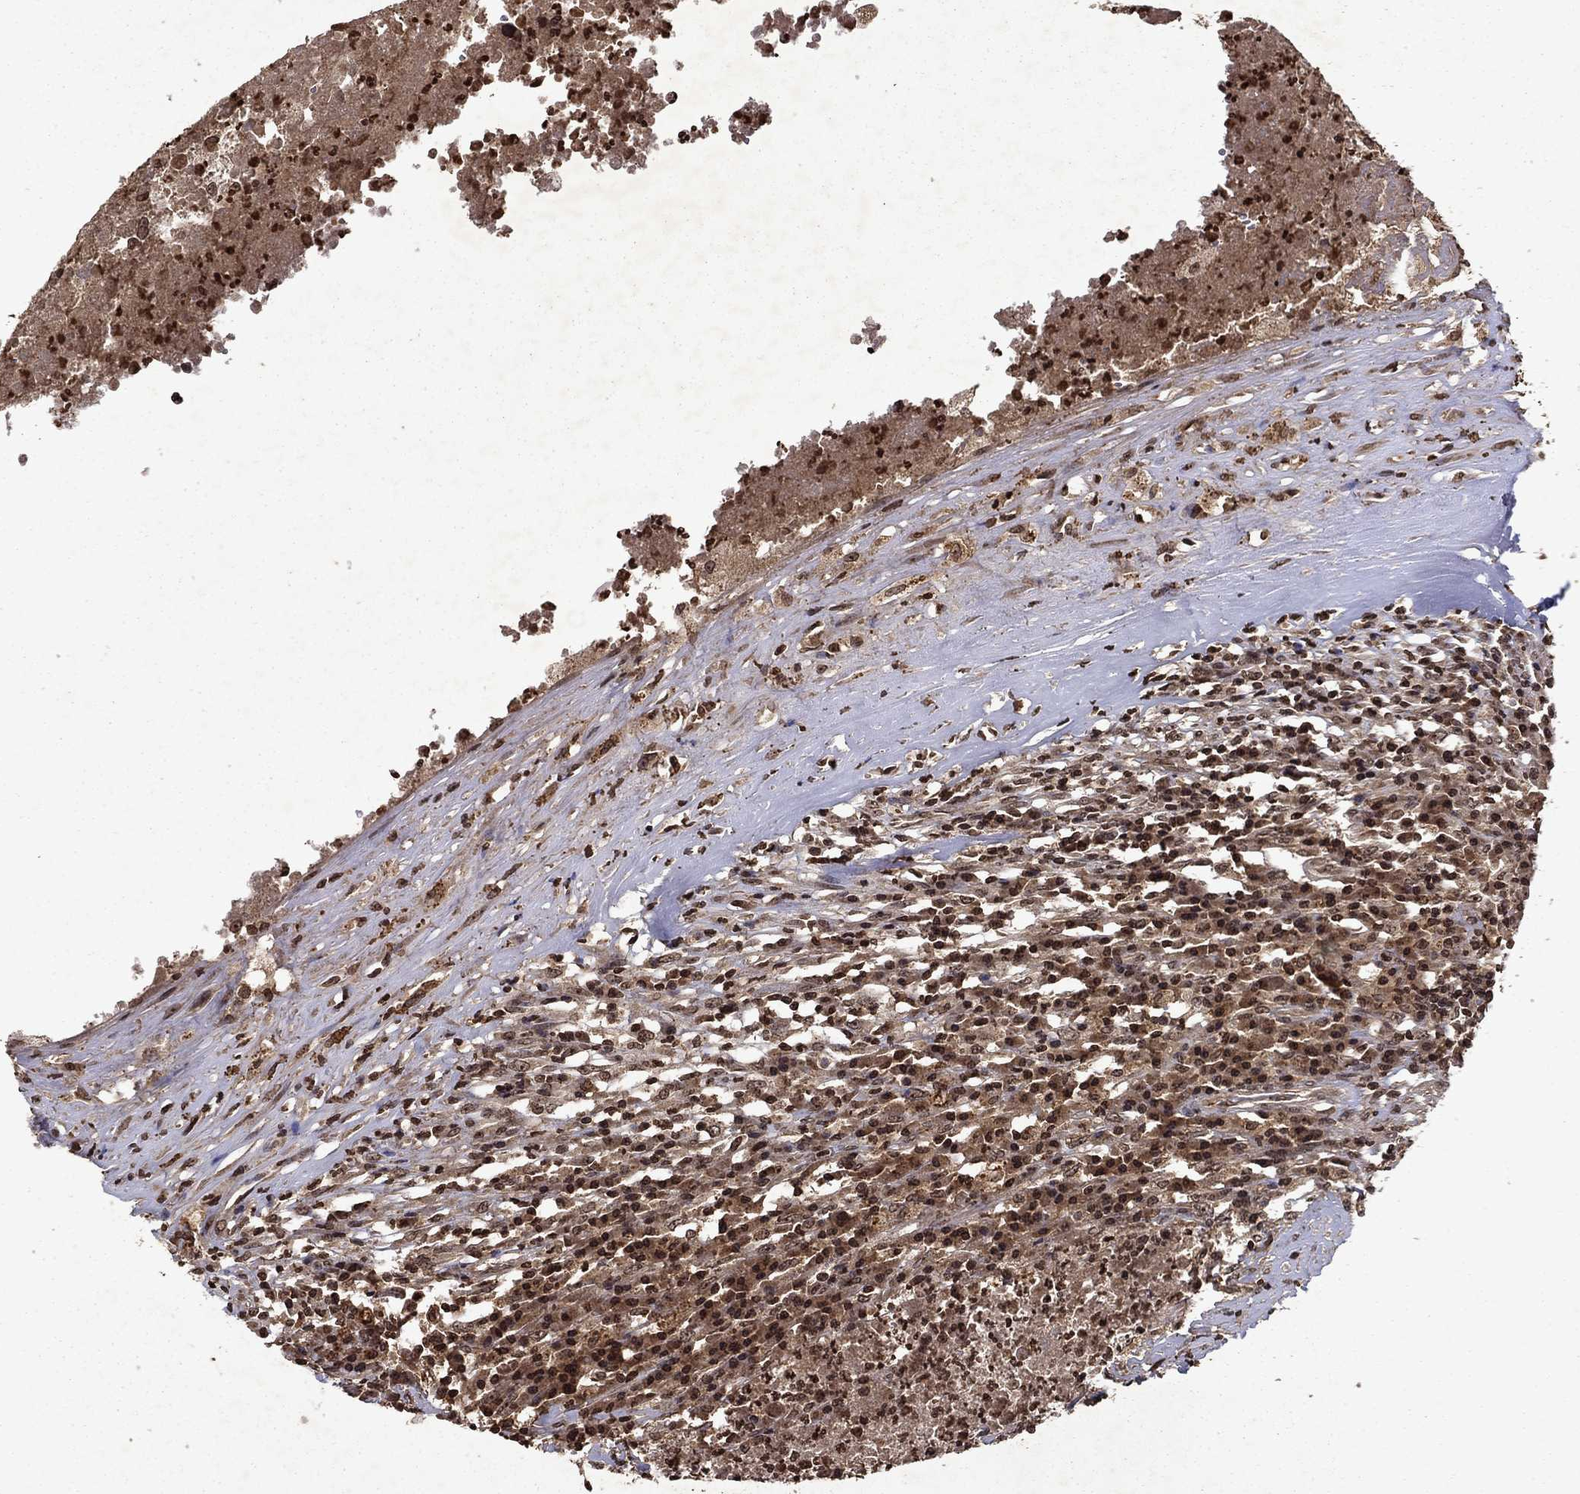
{"staining": {"intensity": "moderate", "quantity": ">75%", "location": "nuclear"}, "tissue": "testis cancer", "cell_type": "Tumor cells", "image_type": "cancer", "snomed": [{"axis": "morphology", "description": "Necrosis, NOS"}, {"axis": "morphology", "description": "Carcinoma, Embryonal, NOS"}, {"axis": "topography", "description": "Testis"}], "caption": "Moderate nuclear staining for a protein is seen in about >75% of tumor cells of testis cancer using immunohistochemistry.", "gene": "PIN4", "patient": {"sex": "male", "age": 19}}